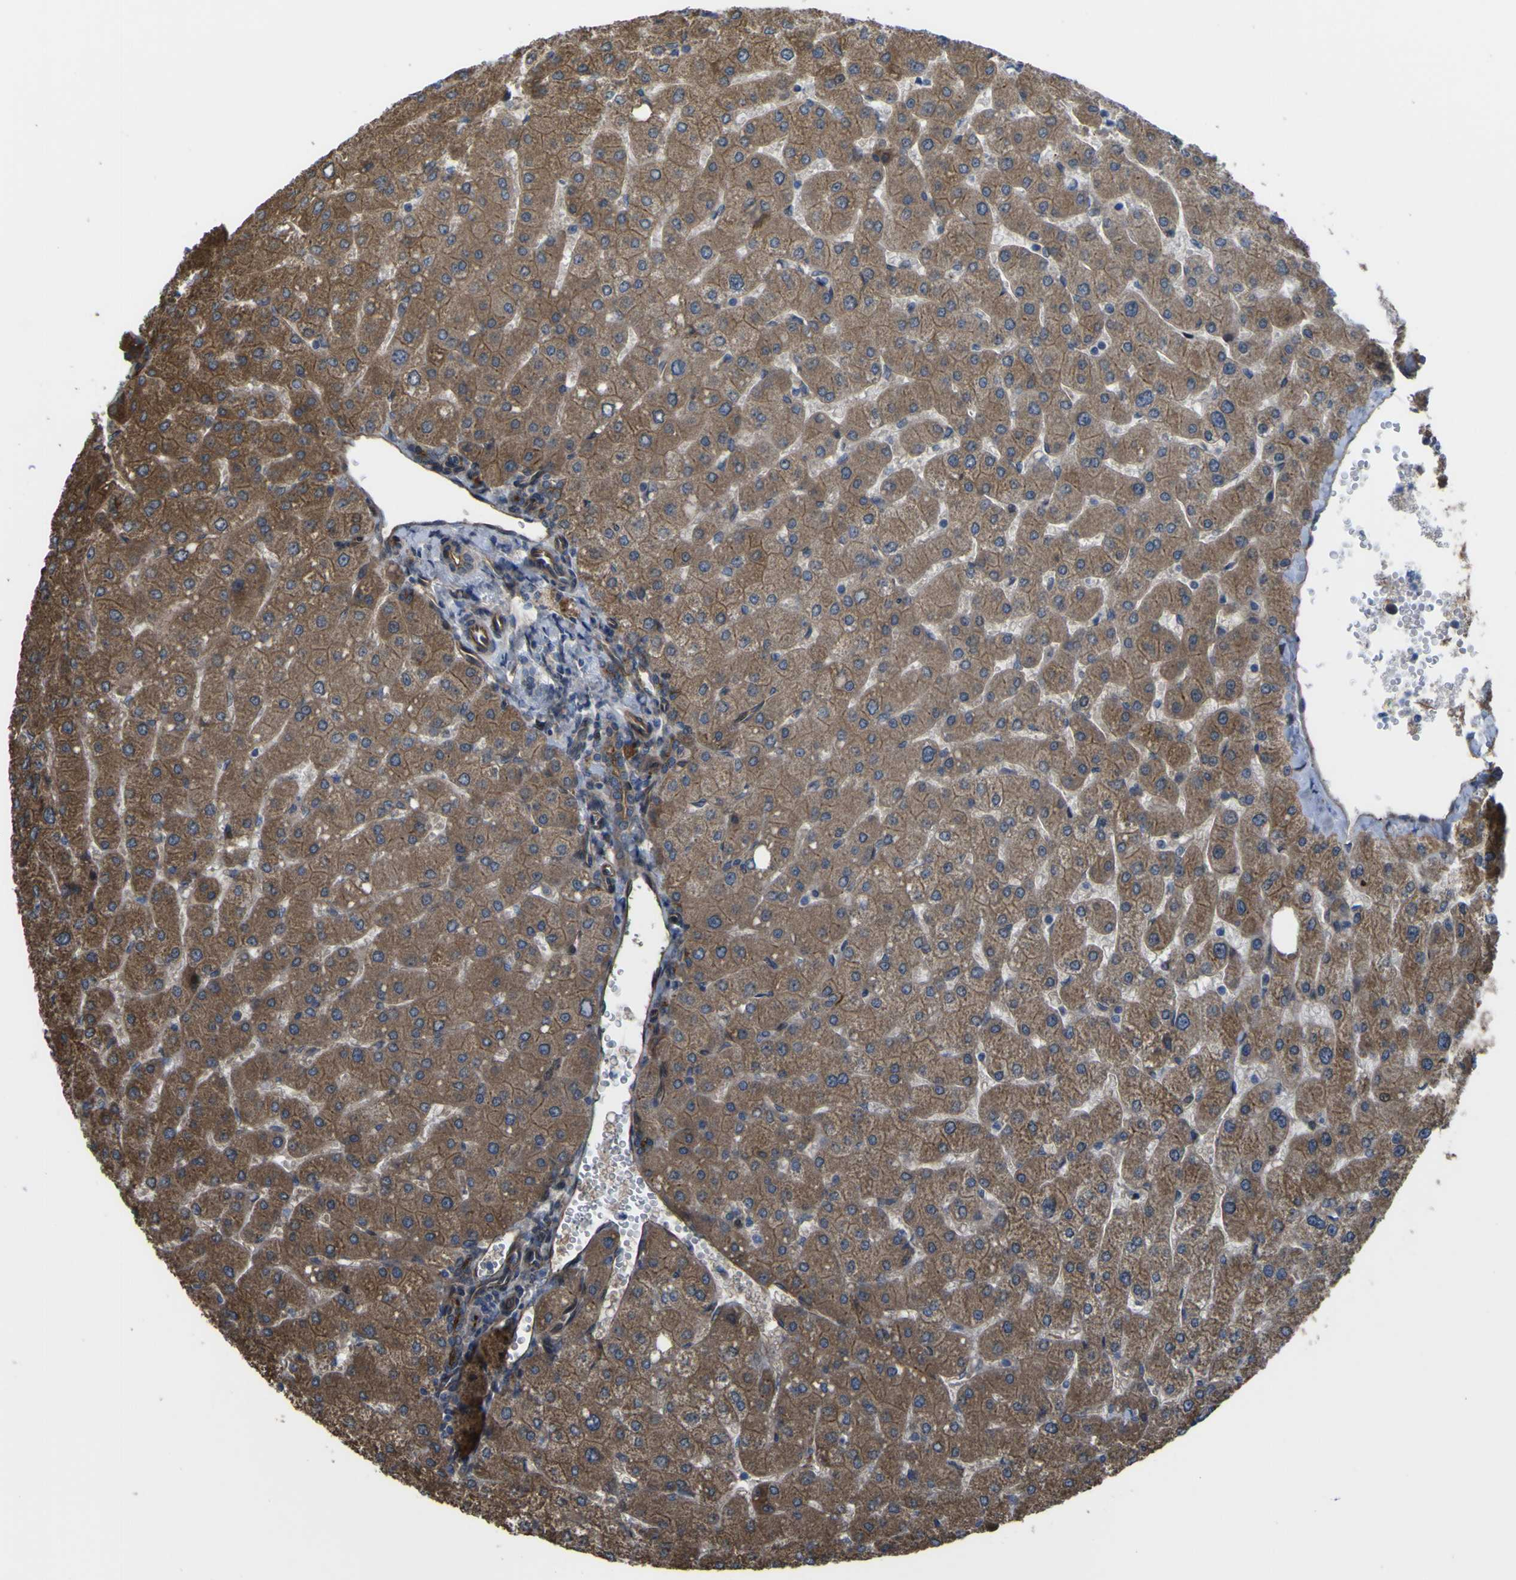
{"staining": {"intensity": "weak", "quantity": ">75%", "location": "cytoplasmic/membranous"}, "tissue": "liver", "cell_type": "Cholangiocytes", "image_type": "normal", "snomed": [{"axis": "morphology", "description": "Normal tissue, NOS"}, {"axis": "topography", "description": "Liver"}], "caption": "Immunohistochemical staining of normal human liver displays weak cytoplasmic/membranous protein expression in about >75% of cholangiocytes. (Brightfield microscopy of DAB IHC at high magnification).", "gene": "FBXO30", "patient": {"sex": "male", "age": 55}}